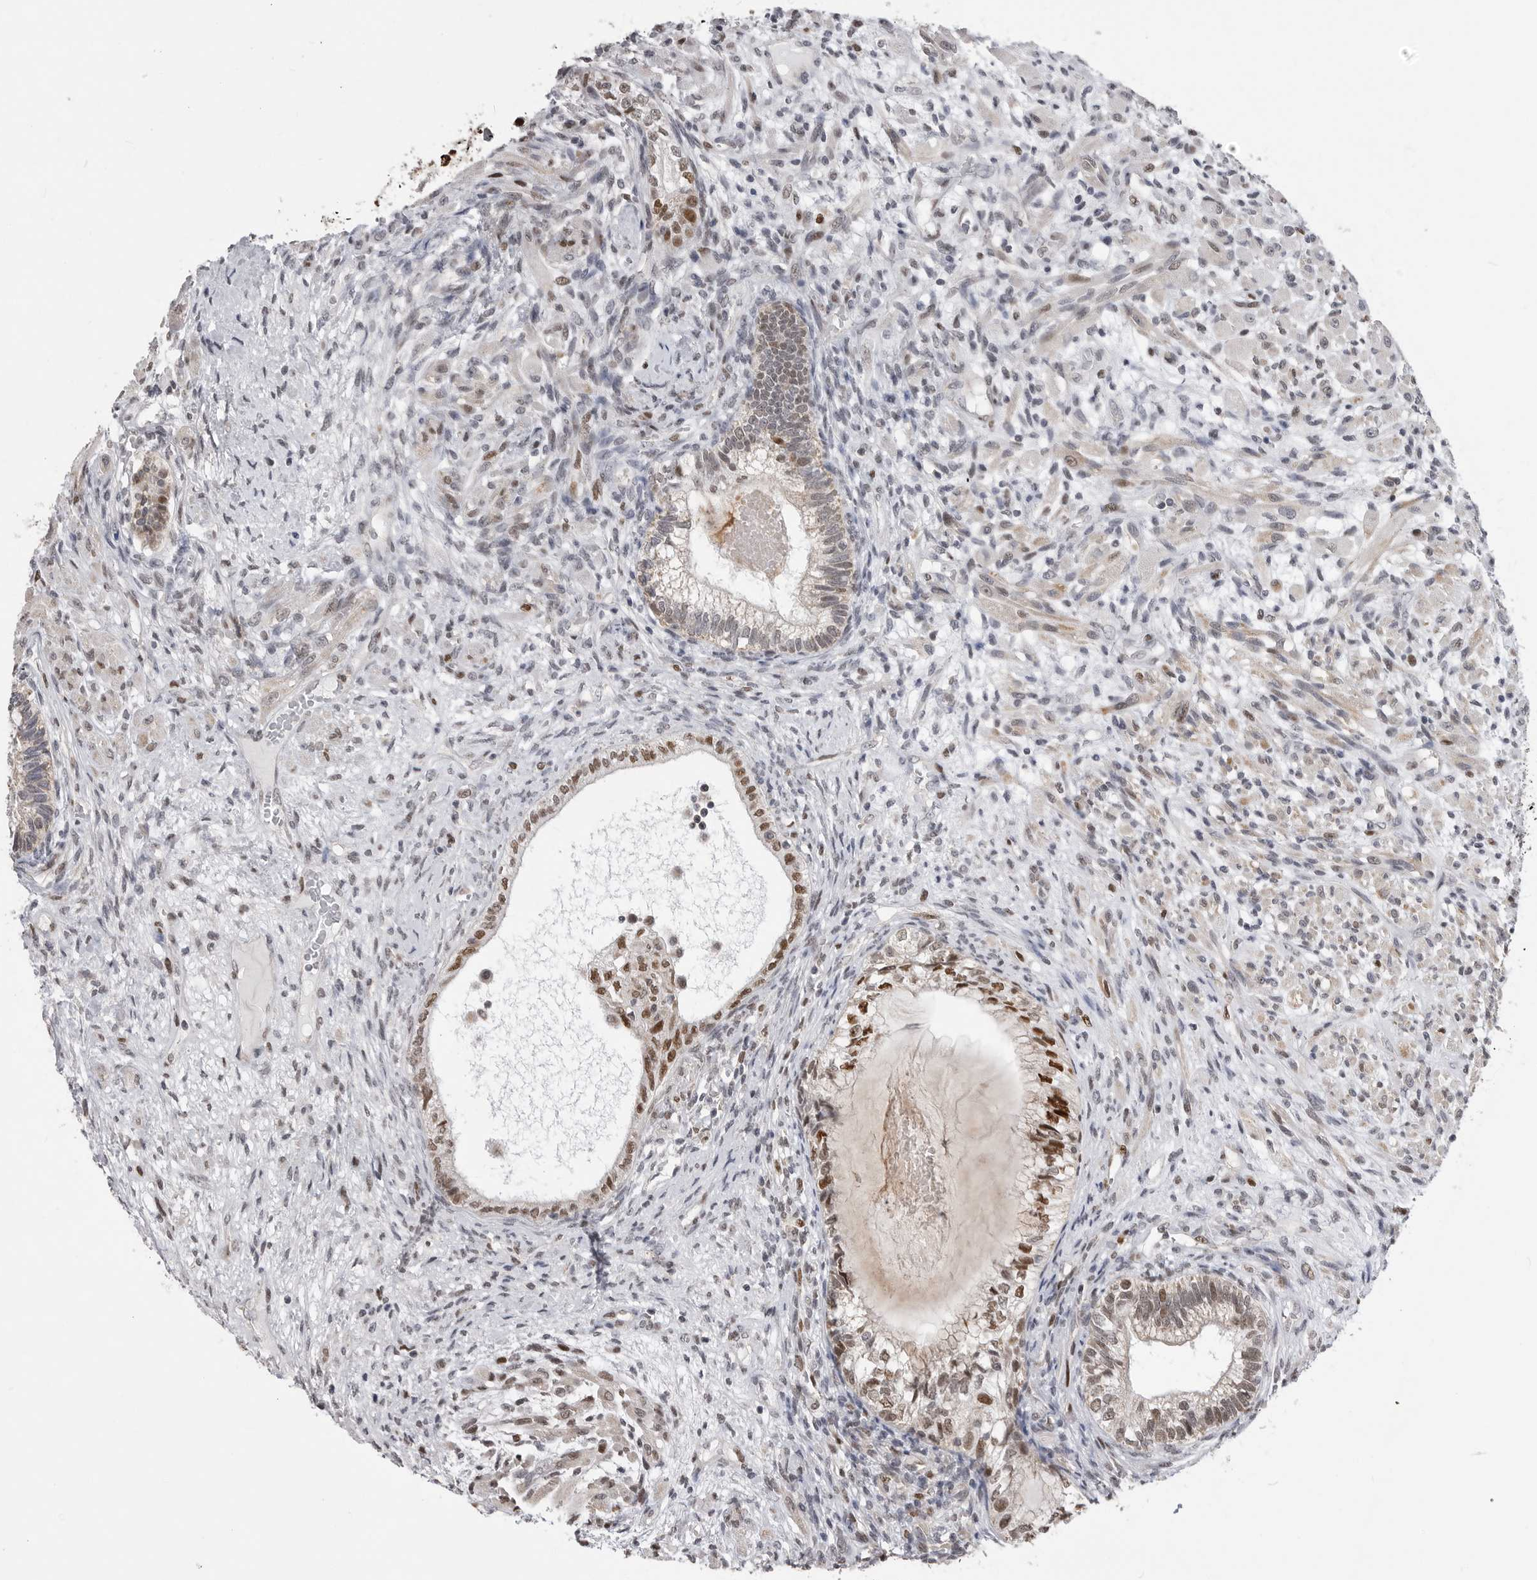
{"staining": {"intensity": "strong", "quantity": "25%-75%", "location": "nuclear"}, "tissue": "testis cancer", "cell_type": "Tumor cells", "image_type": "cancer", "snomed": [{"axis": "morphology", "description": "Seminoma, NOS"}, {"axis": "morphology", "description": "Carcinoma, Embryonal, NOS"}, {"axis": "topography", "description": "Testis"}], "caption": "A brown stain labels strong nuclear staining of a protein in human testis seminoma tumor cells.", "gene": "SMARCC1", "patient": {"sex": "male", "age": 28}}